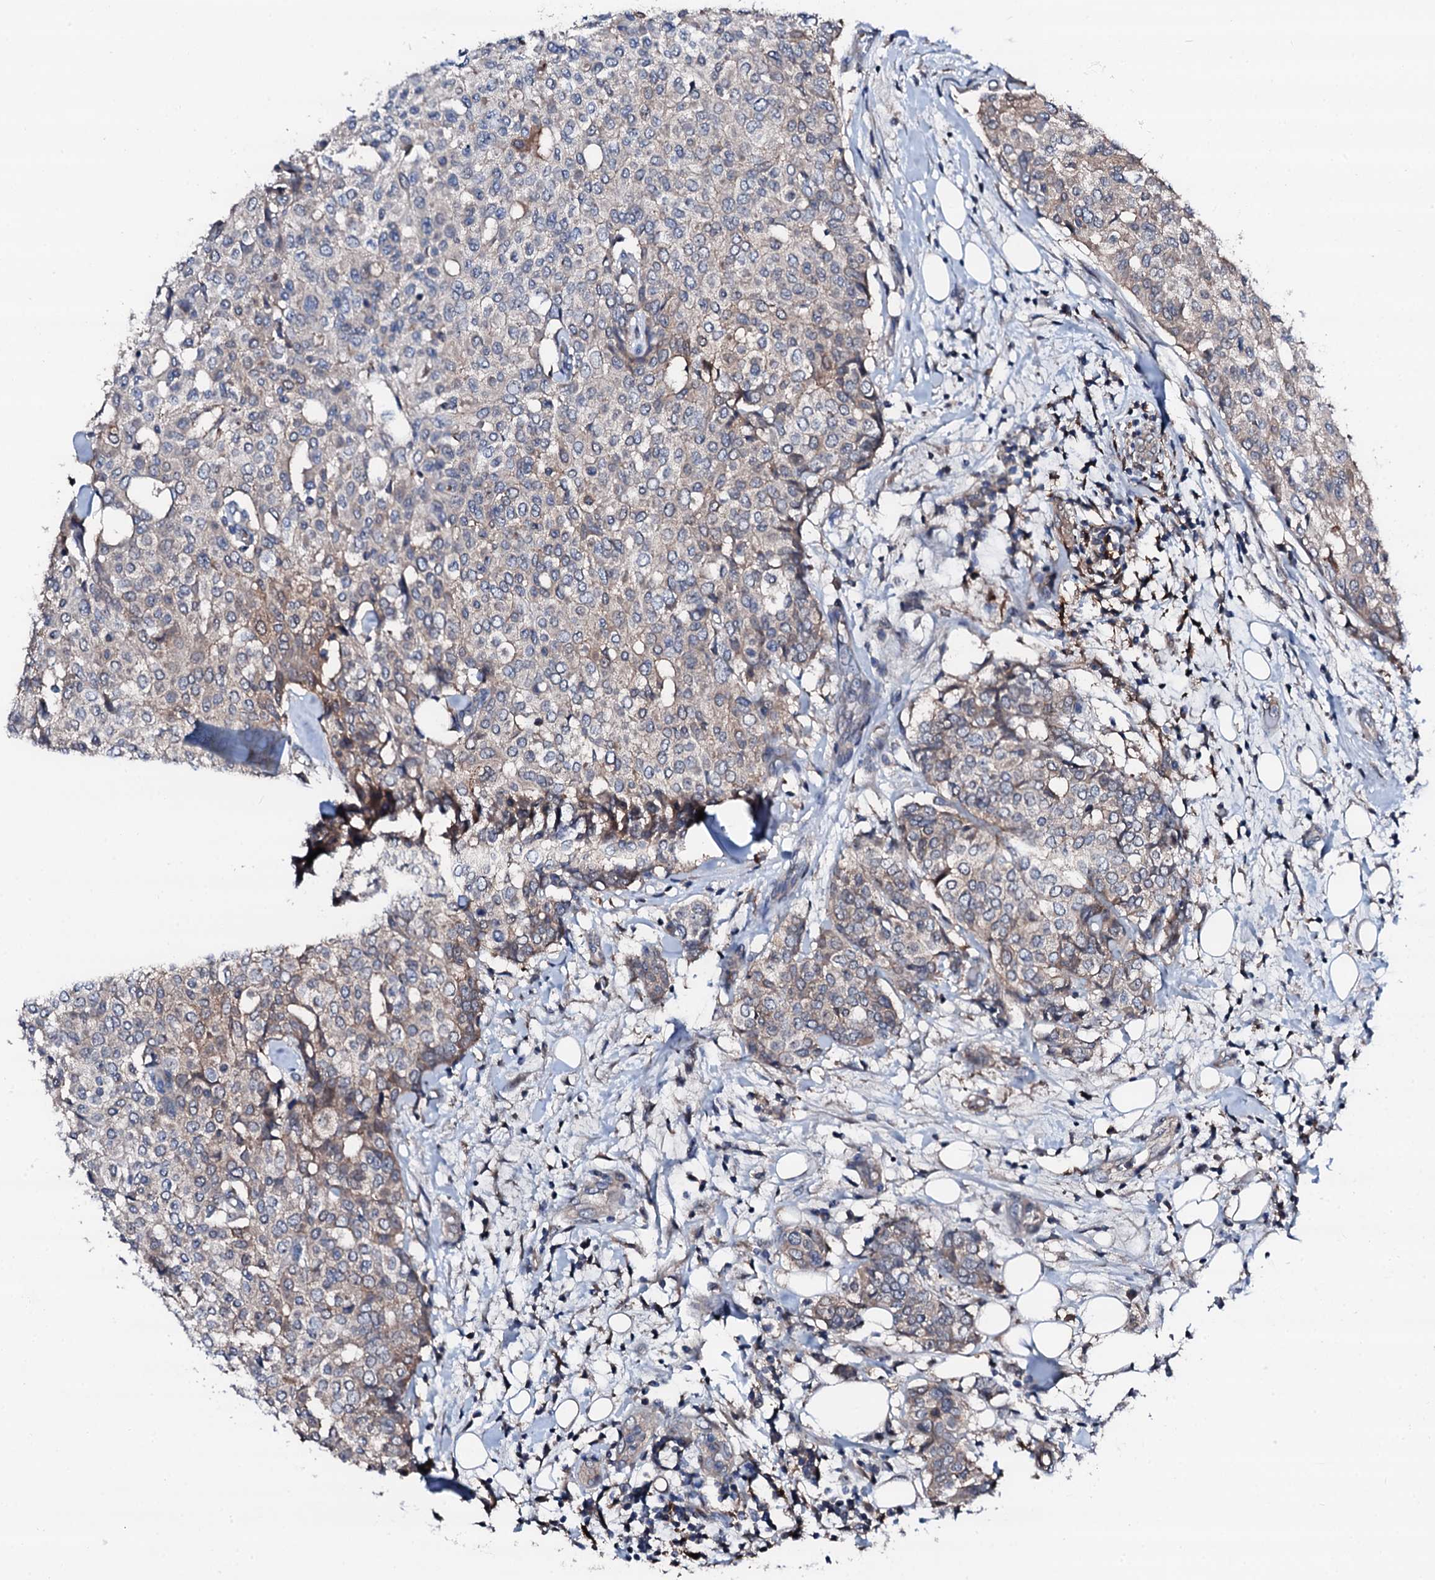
{"staining": {"intensity": "weak", "quantity": "<25%", "location": "cytoplasmic/membranous"}, "tissue": "breast cancer", "cell_type": "Tumor cells", "image_type": "cancer", "snomed": [{"axis": "morphology", "description": "Lobular carcinoma"}, {"axis": "topography", "description": "Breast"}], "caption": "IHC of human breast cancer displays no positivity in tumor cells.", "gene": "TRAFD1", "patient": {"sex": "female", "age": 51}}